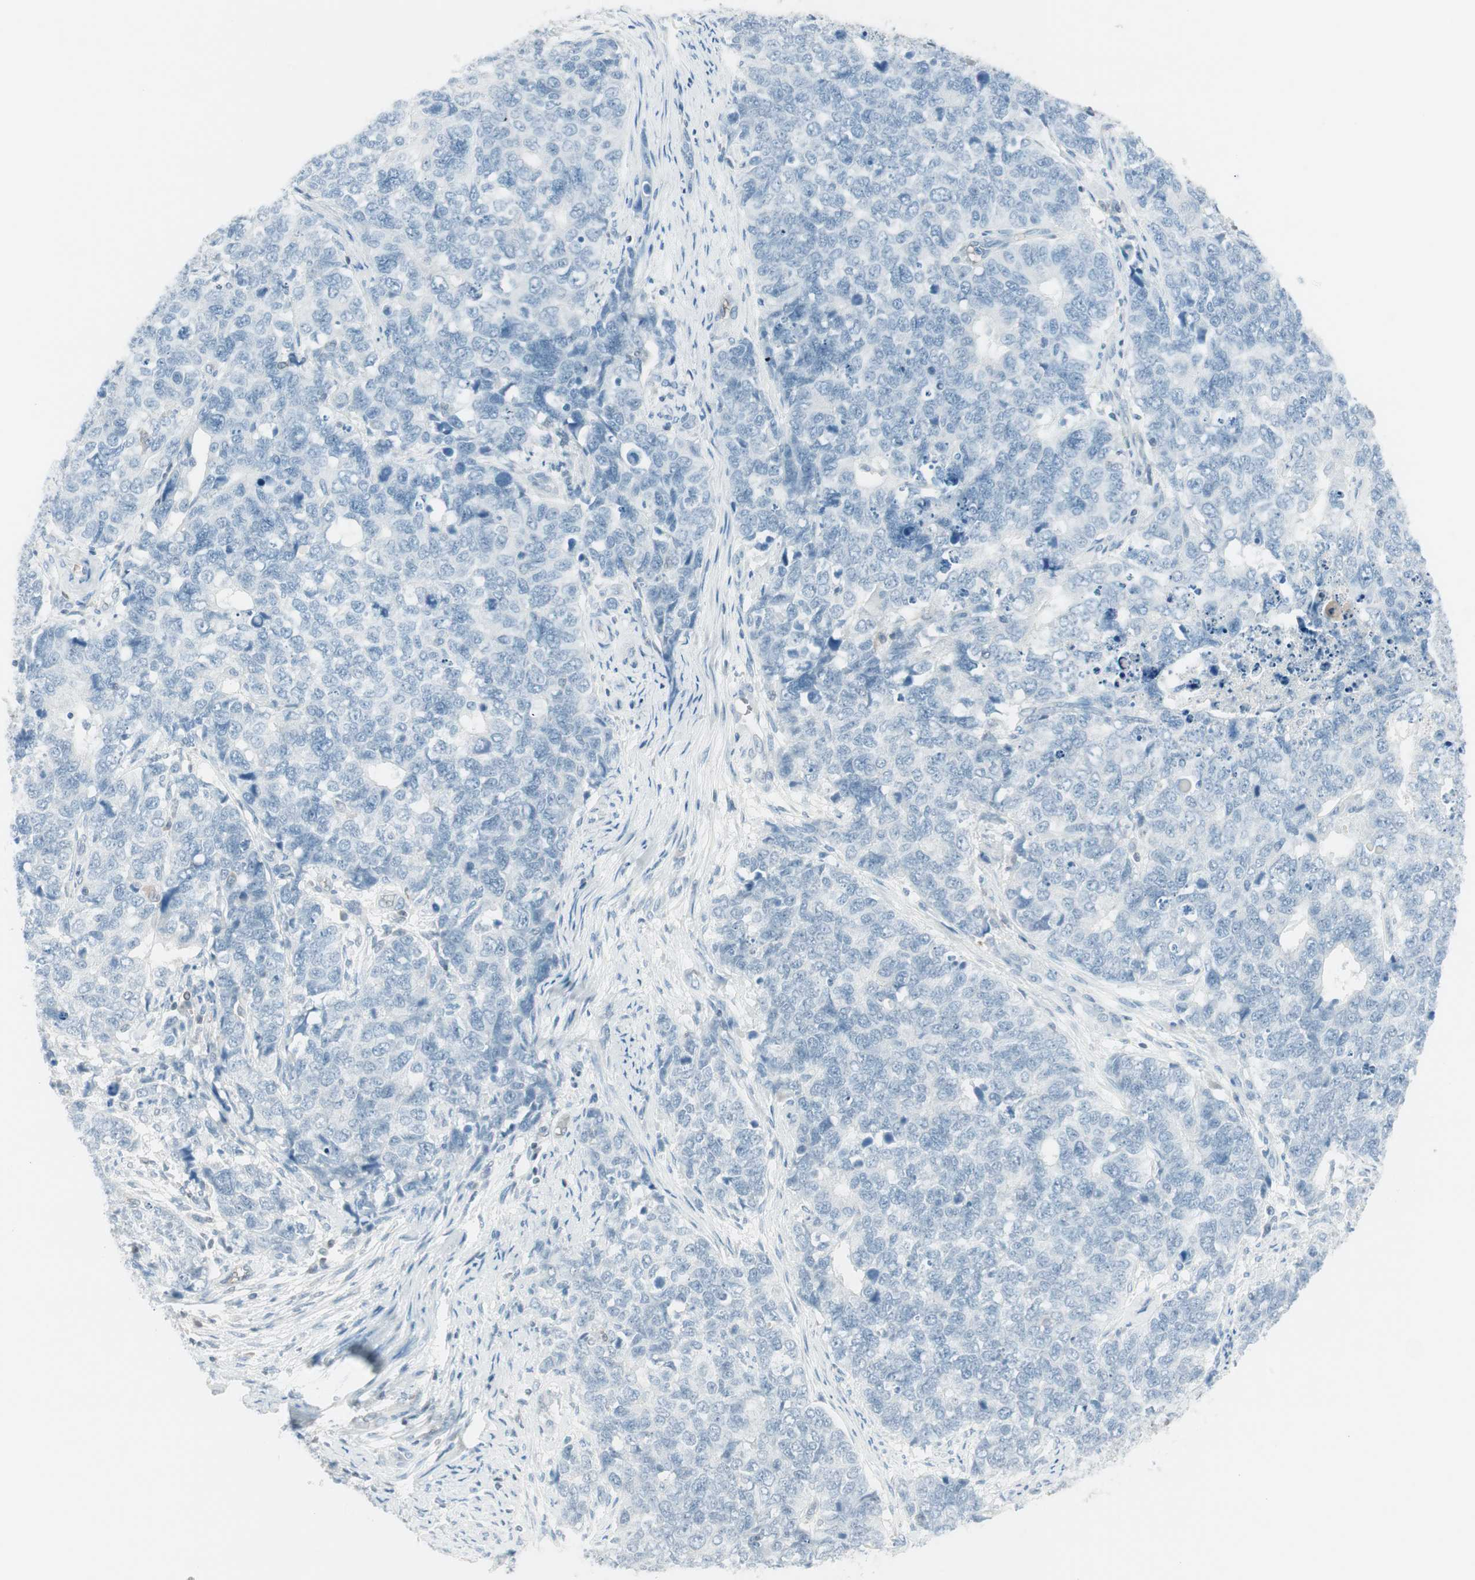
{"staining": {"intensity": "negative", "quantity": "none", "location": "none"}, "tissue": "cervical cancer", "cell_type": "Tumor cells", "image_type": "cancer", "snomed": [{"axis": "morphology", "description": "Squamous cell carcinoma, NOS"}, {"axis": "topography", "description": "Cervix"}], "caption": "Immunohistochemistry (IHC) of squamous cell carcinoma (cervical) displays no staining in tumor cells. Nuclei are stained in blue.", "gene": "MAP4K1", "patient": {"sex": "female", "age": 63}}